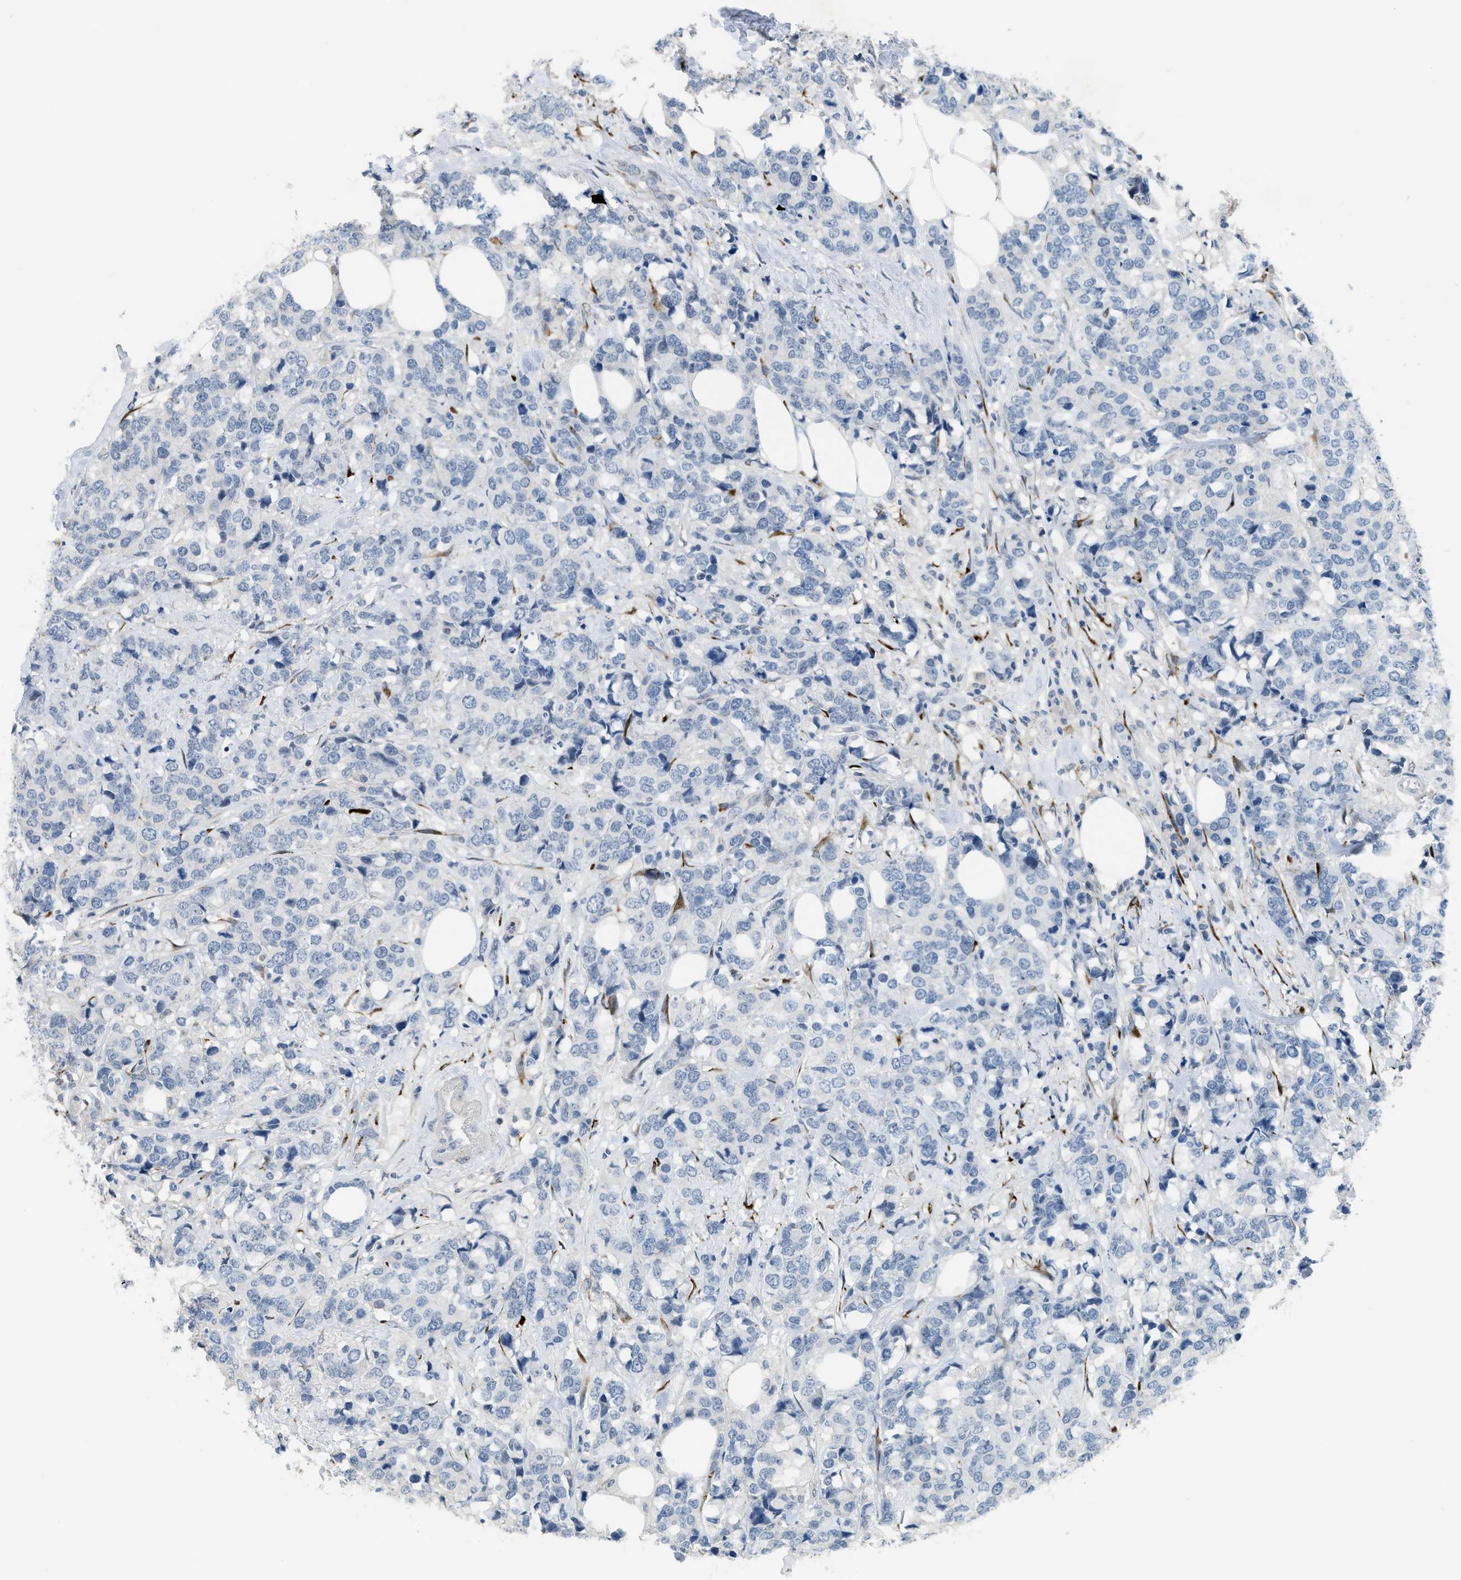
{"staining": {"intensity": "negative", "quantity": "none", "location": "none"}, "tissue": "breast cancer", "cell_type": "Tumor cells", "image_type": "cancer", "snomed": [{"axis": "morphology", "description": "Lobular carcinoma"}, {"axis": "topography", "description": "Breast"}], "caption": "Immunohistochemistry (IHC) photomicrograph of neoplastic tissue: human breast lobular carcinoma stained with DAB displays no significant protein staining in tumor cells.", "gene": "TMEM154", "patient": {"sex": "female", "age": 59}}